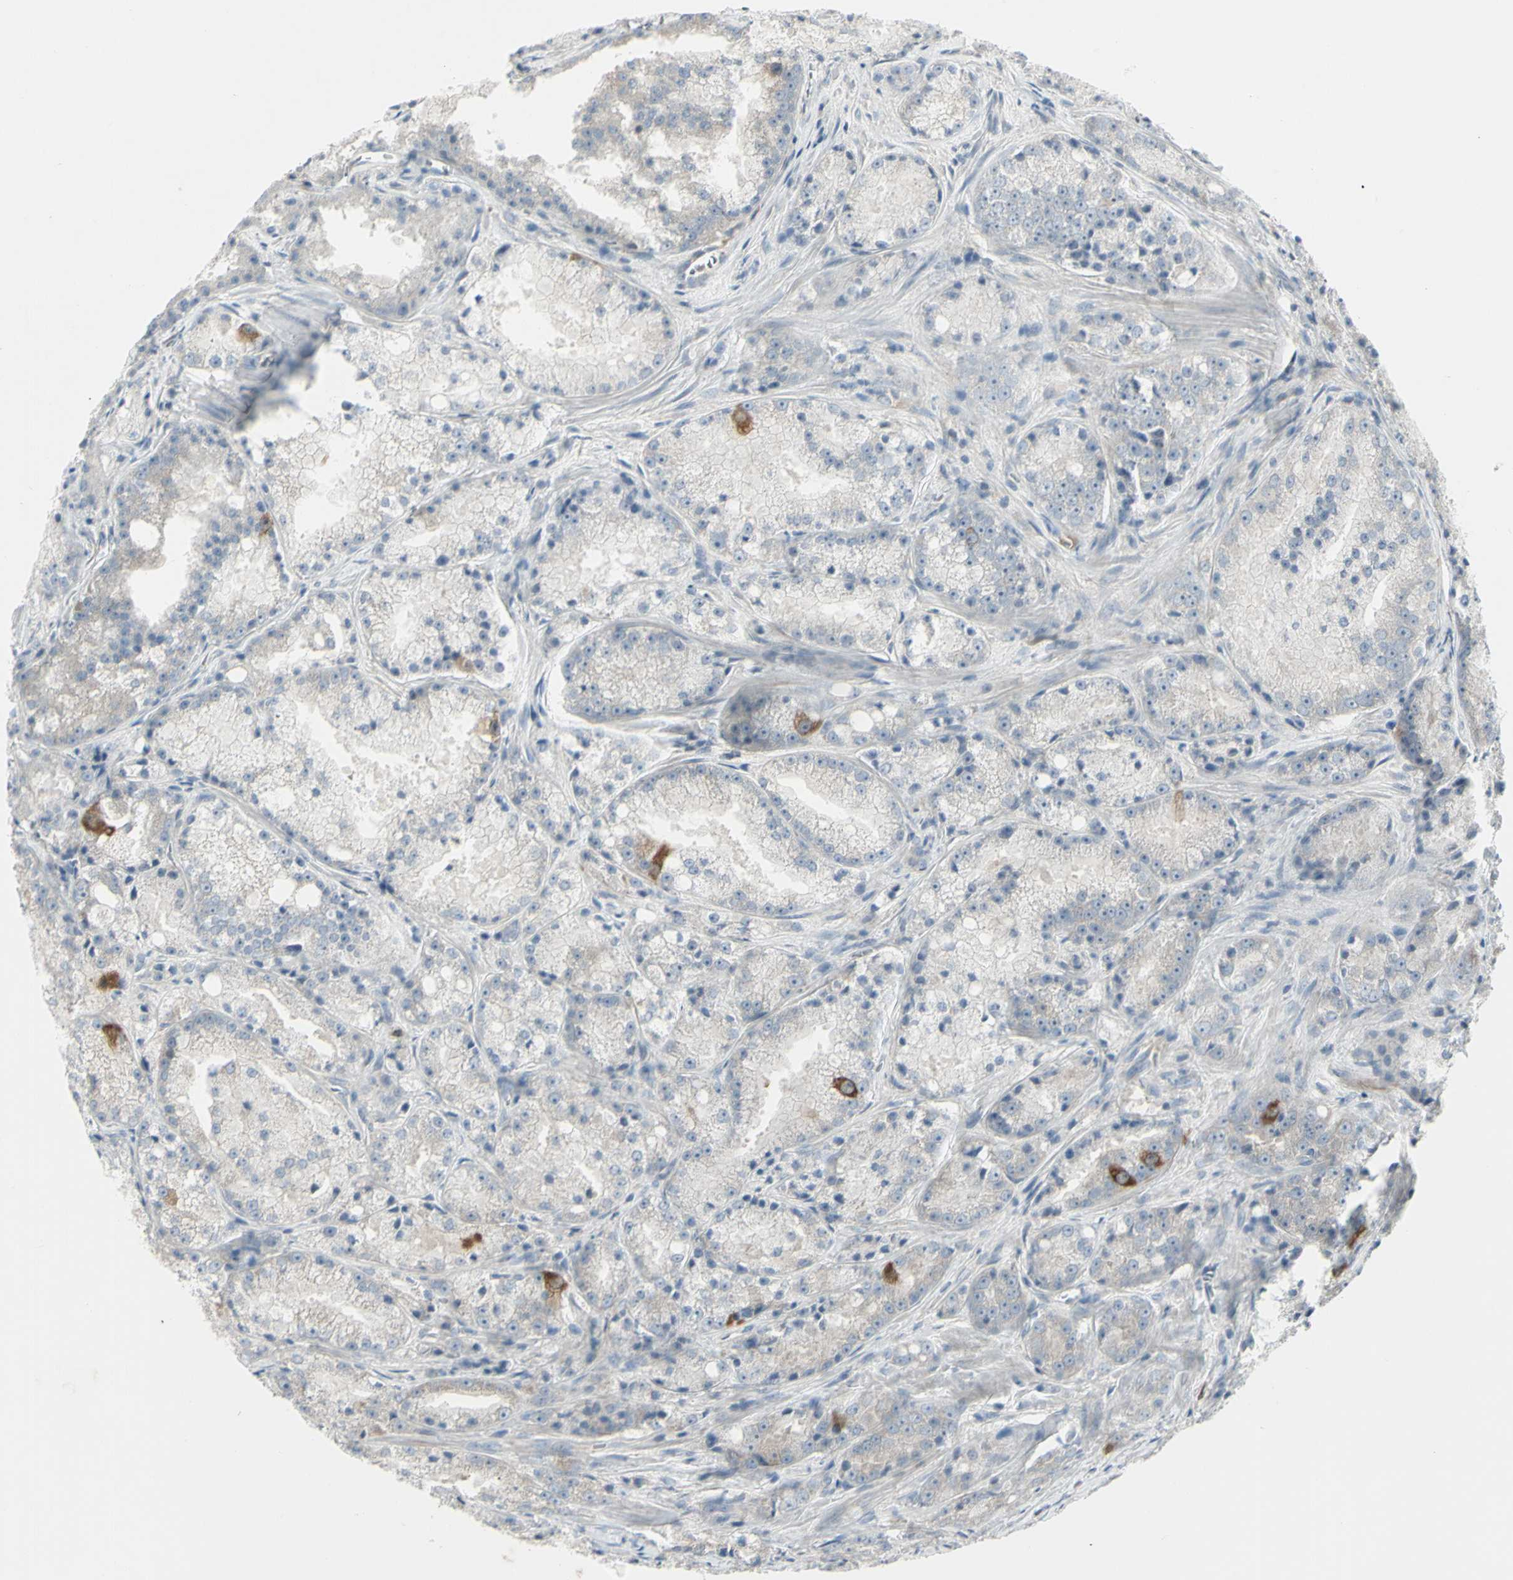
{"staining": {"intensity": "moderate", "quantity": "<25%", "location": "cytoplasmic/membranous"}, "tissue": "prostate cancer", "cell_type": "Tumor cells", "image_type": "cancer", "snomed": [{"axis": "morphology", "description": "Adenocarcinoma, Low grade"}, {"axis": "topography", "description": "Prostate"}], "caption": "Immunohistochemistry of prostate low-grade adenocarcinoma displays low levels of moderate cytoplasmic/membranous positivity in about <25% of tumor cells.", "gene": "CCNB2", "patient": {"sex": "male", "age": 64}}